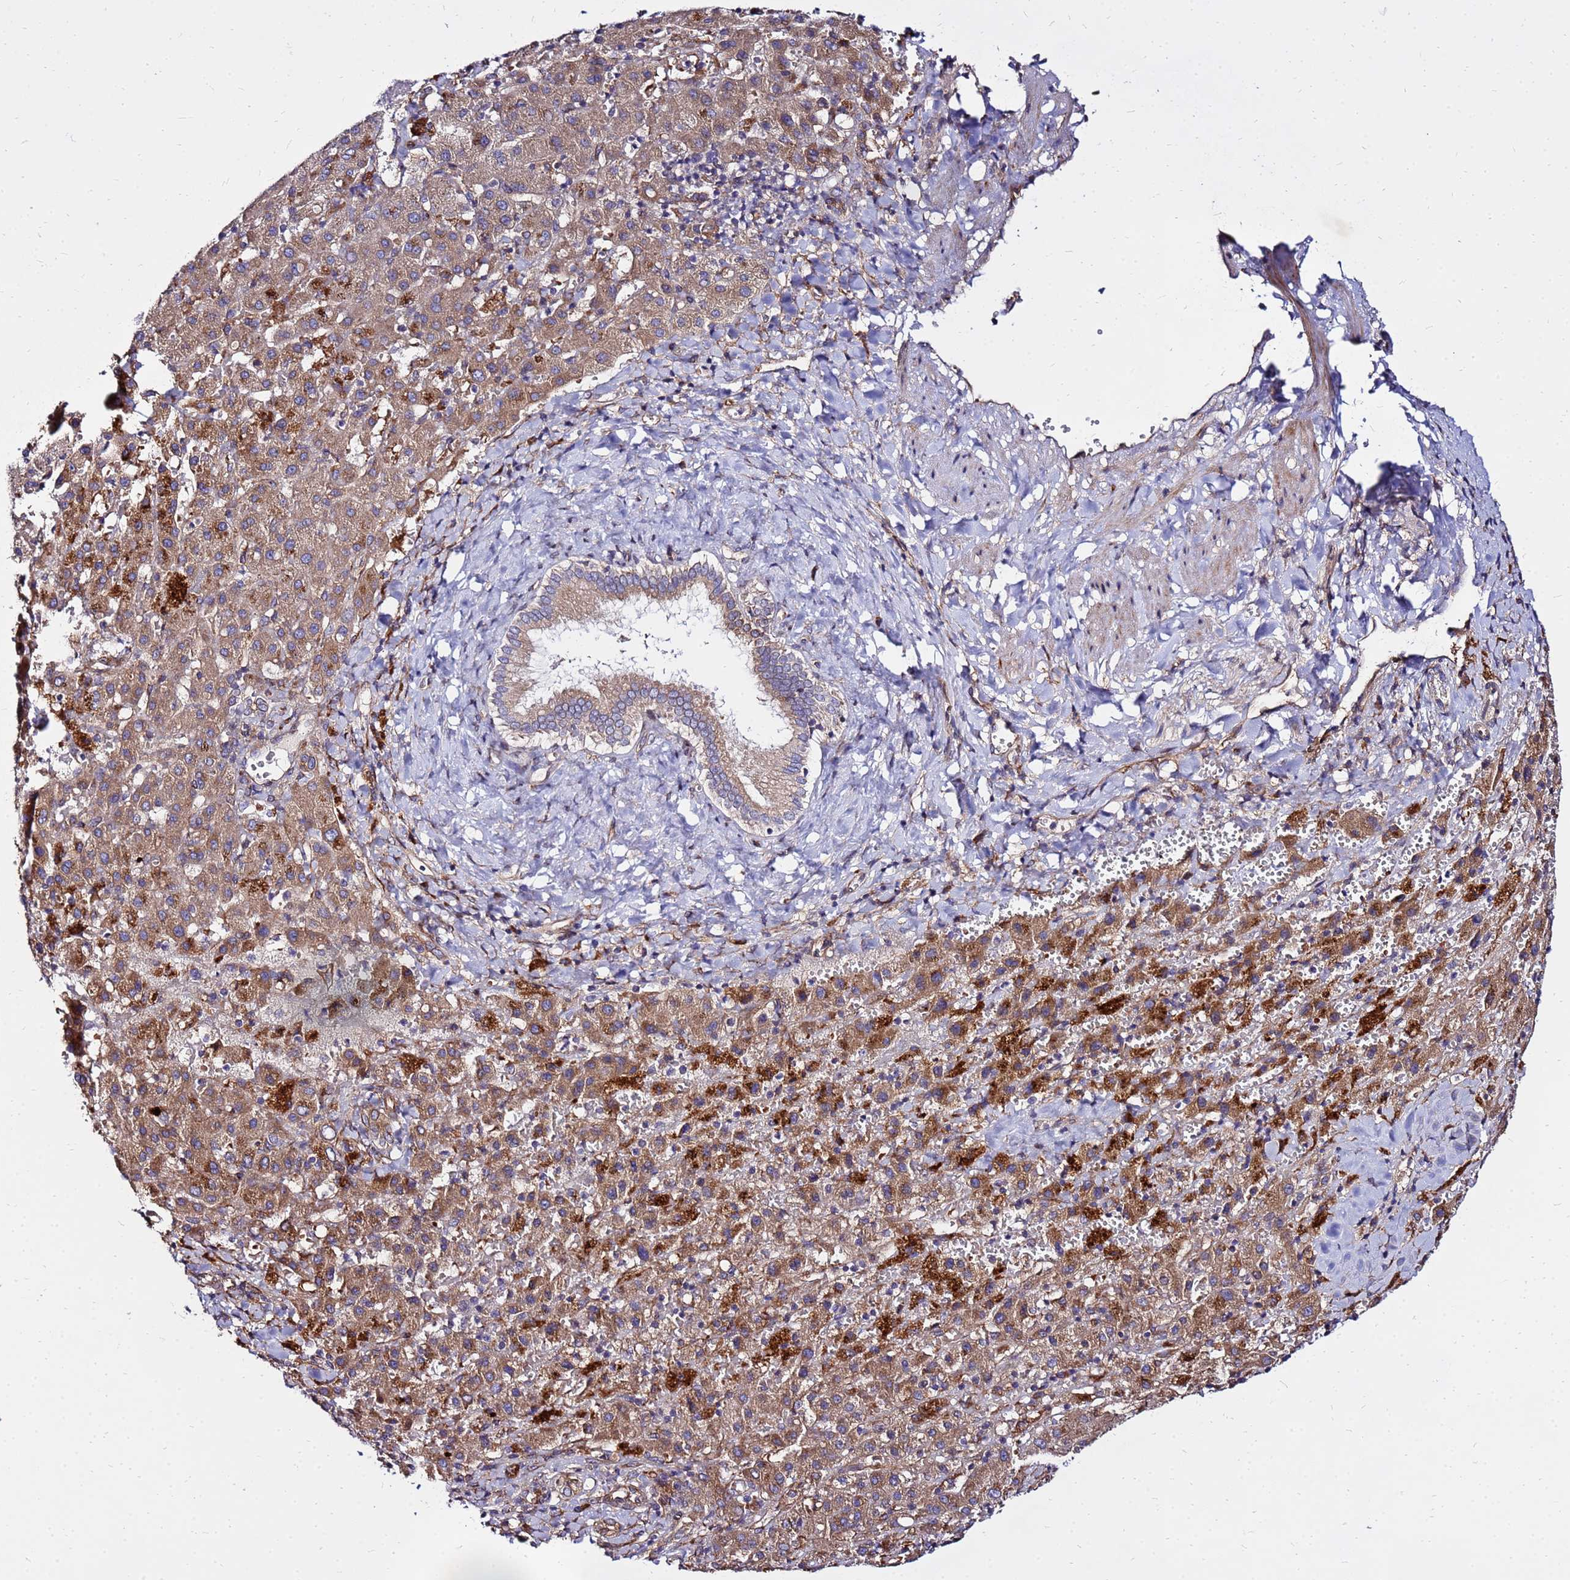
{"staining": {"intensity": "moderate", "quantity": ">75%", "location": "cytoplasmic/membranous"}, "tissue": "liver cancer", "cell_type": "Tumor cells", "image_type": "cancer", "snomed": [{"axis": "morphology", "description": "Carcinoma, Hepatocellular, NOS"}, {"axis": "topography", "description": "Liver"}], "caption": "IHC micrograph of liver cancer (hepatocellular carcinoma) stained for a protein (brown), which demonstrates medium levels of moderate cytoplasmic/membranous expression in about >75% of tumor cells.", "gene": "WWC2", "patient": {"sex": "female", "age": 58}}